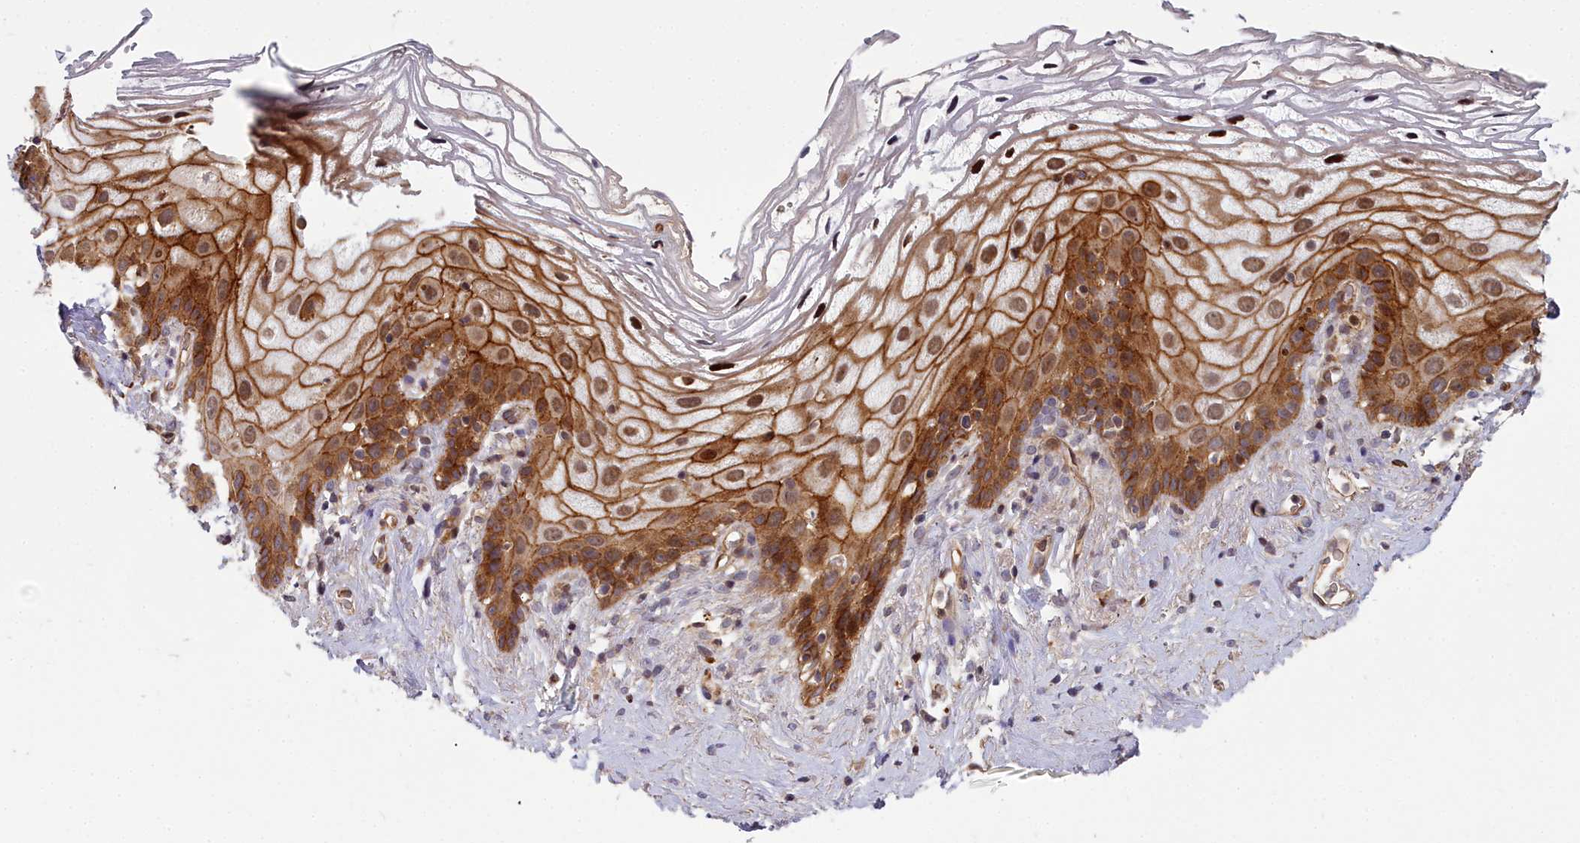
{"staining": {"intensity": "moderate", "quantity": ">75%", "location": "cytoplasmic/membranous,nuclear"}, "tissue": "vagina", "cell_type": "Squamous epithelial cells", "image_type": "normal", "snomed": [{"axis": "morphology", "description": "Normal tissue, NOS"}, {"axis": "morphology", "description": "Adenocarcinoma, NOS"}, {"axis": "topography", "description": "Rectum"}, {"axis": "topography", "description": "Vagina"}], "caption": "DAB (3,3'-diaminobenzidine) immunohistochemical staining of benign vagina displays moderate cytoplasmic/membranous,nuclear protein positivity in about >75% of squamous epithelial cells. (DAB IHC, brown staining for protein, blue staining for nuclei).", "gene": "GLYATL3", "patient": {"sex": "female", "age": 71}}